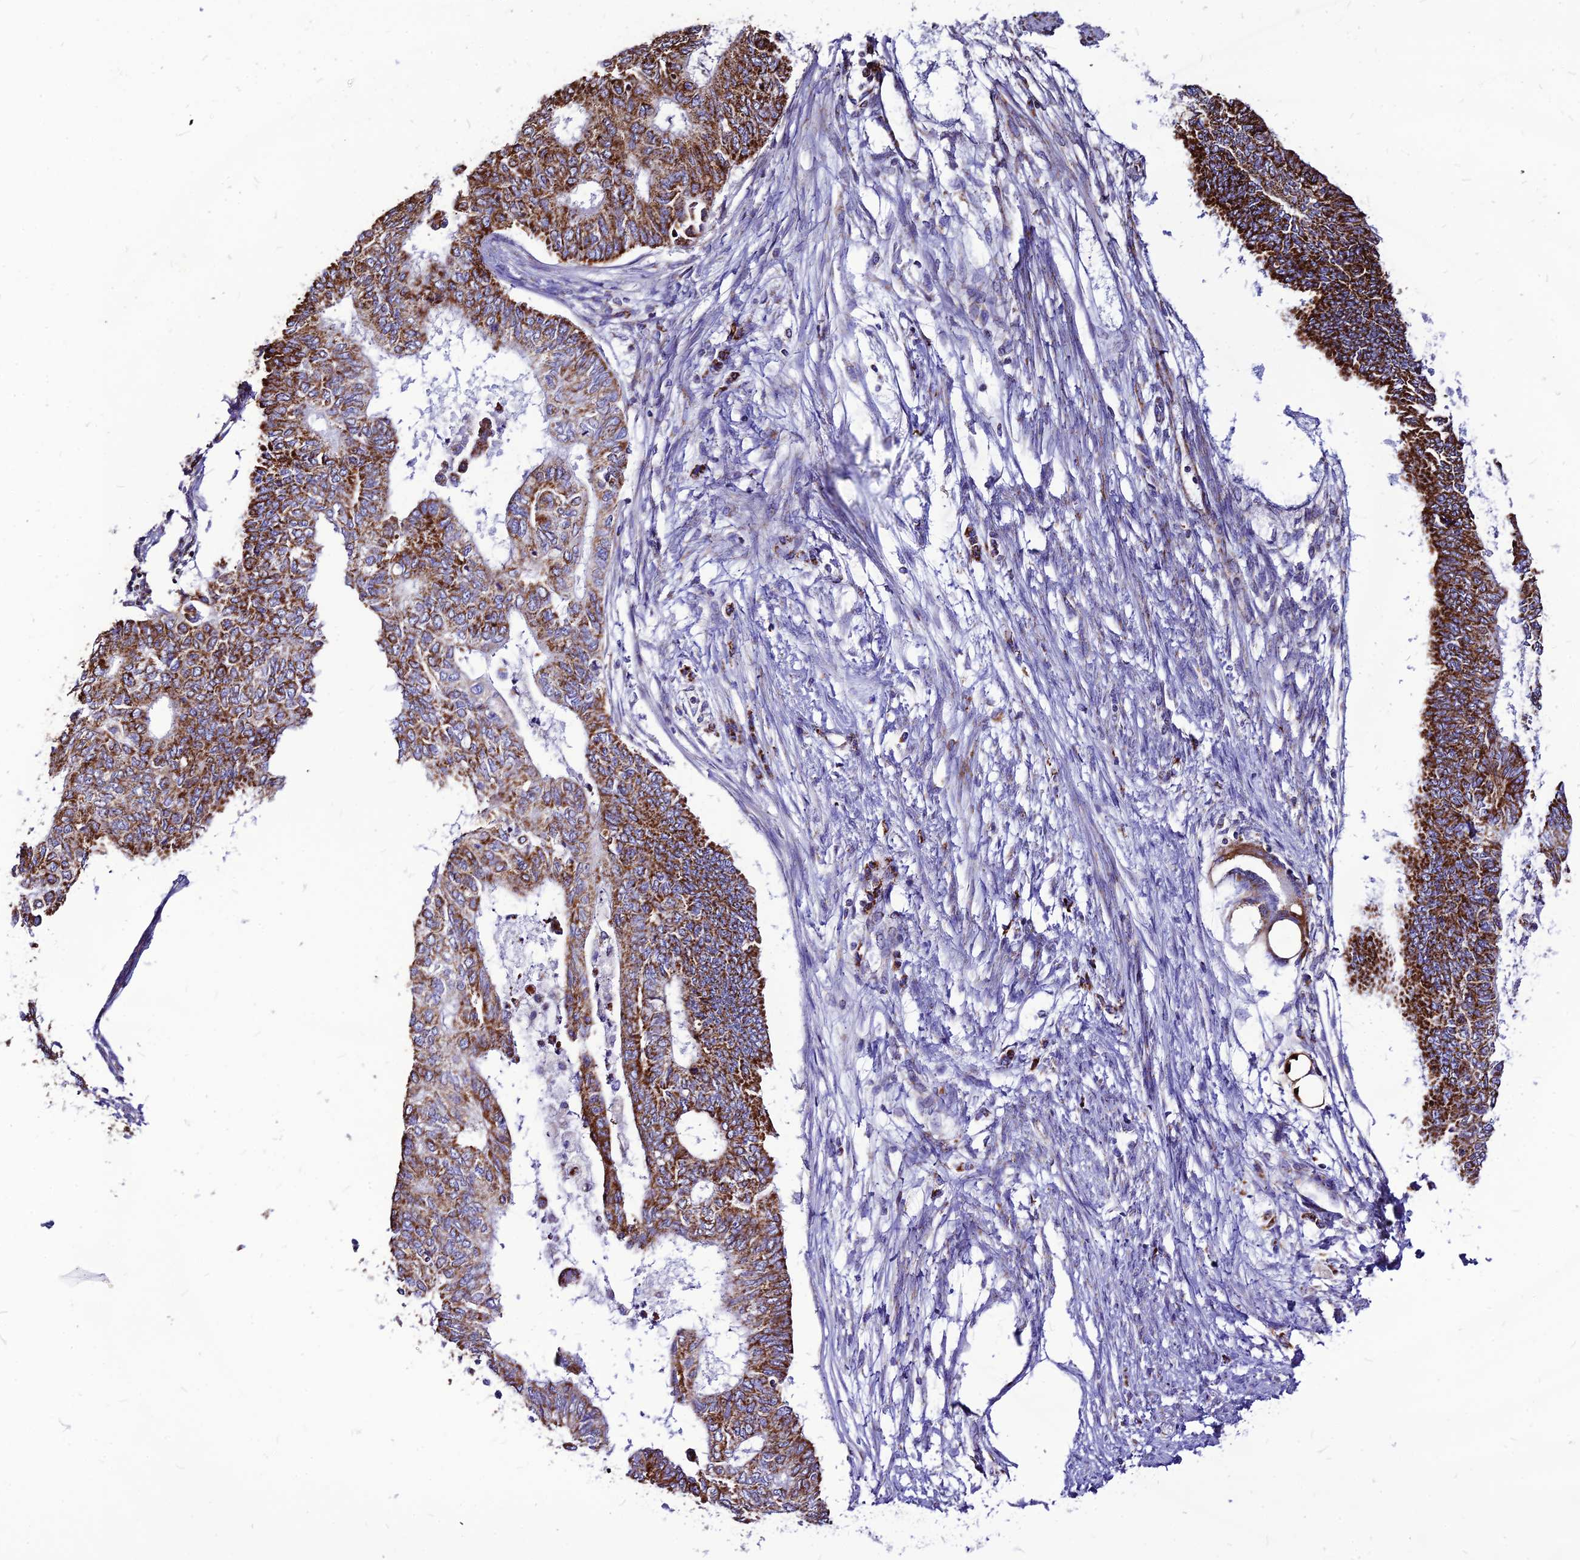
{"staining": {"intensity": "strong", "quantity": ">75%", "location": "cytoplasmic/membranous"}, "tissue": "endometrial cancer", "cell_type": "Tumor cells", "image_type": "cancer", "snomed": [{"axis": "morphology", "description": "Adenocarcinoma, NOS"}, {"axis": "topography", "description": "Endometrium"}], "caption": "Protein analysis of endometrial cancer (adenocarcinoma) tissue reveals strong cytoplasmic/membranous staining in approximately >75% of tumor cells.", "gene": "ECI1", "patient": {"sex": "female", "age": 68}}